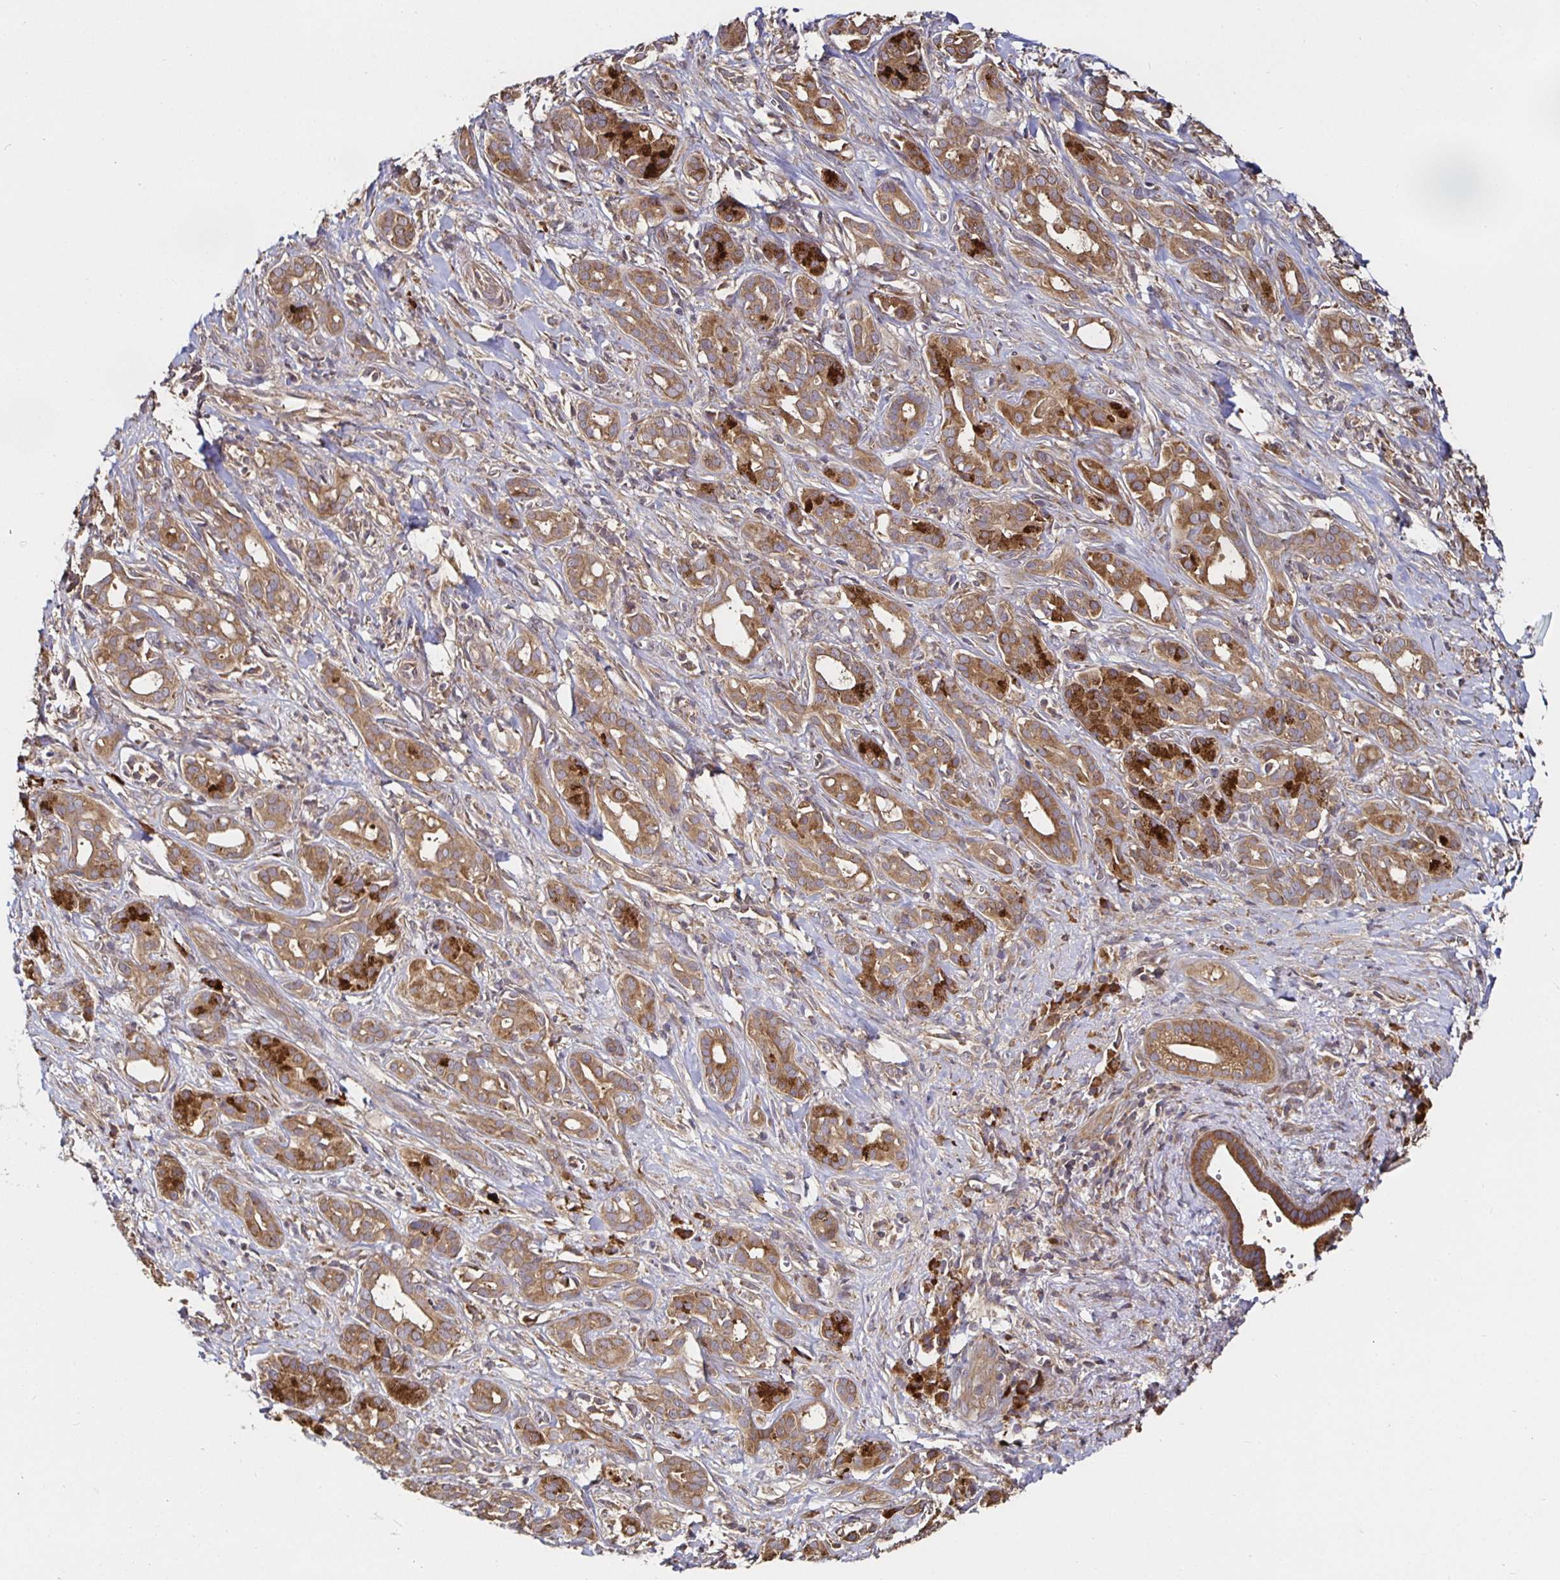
{"staining": {"intensity": "moderate", "quantity": ">75%", "location": "cytoplasmic/membranous"}, "tissue": "pancreatic cancer", "cell_type": "Tumor cells", "image_type": "cancer", "snomed": [{"axis": "morphology", "description": "Adenocarcinoma, NOS"}, {"axis": "topography", "description": "Pancreas"}], "caption": "Protein analysis of adenocarcinoma (pancreatic) tissue reveals moderate cytoplasmic/membranous positivity in approximately >75% of tumor cells.", "gene": "MLST8", "patient": {"sex": "male", "age": 61}}